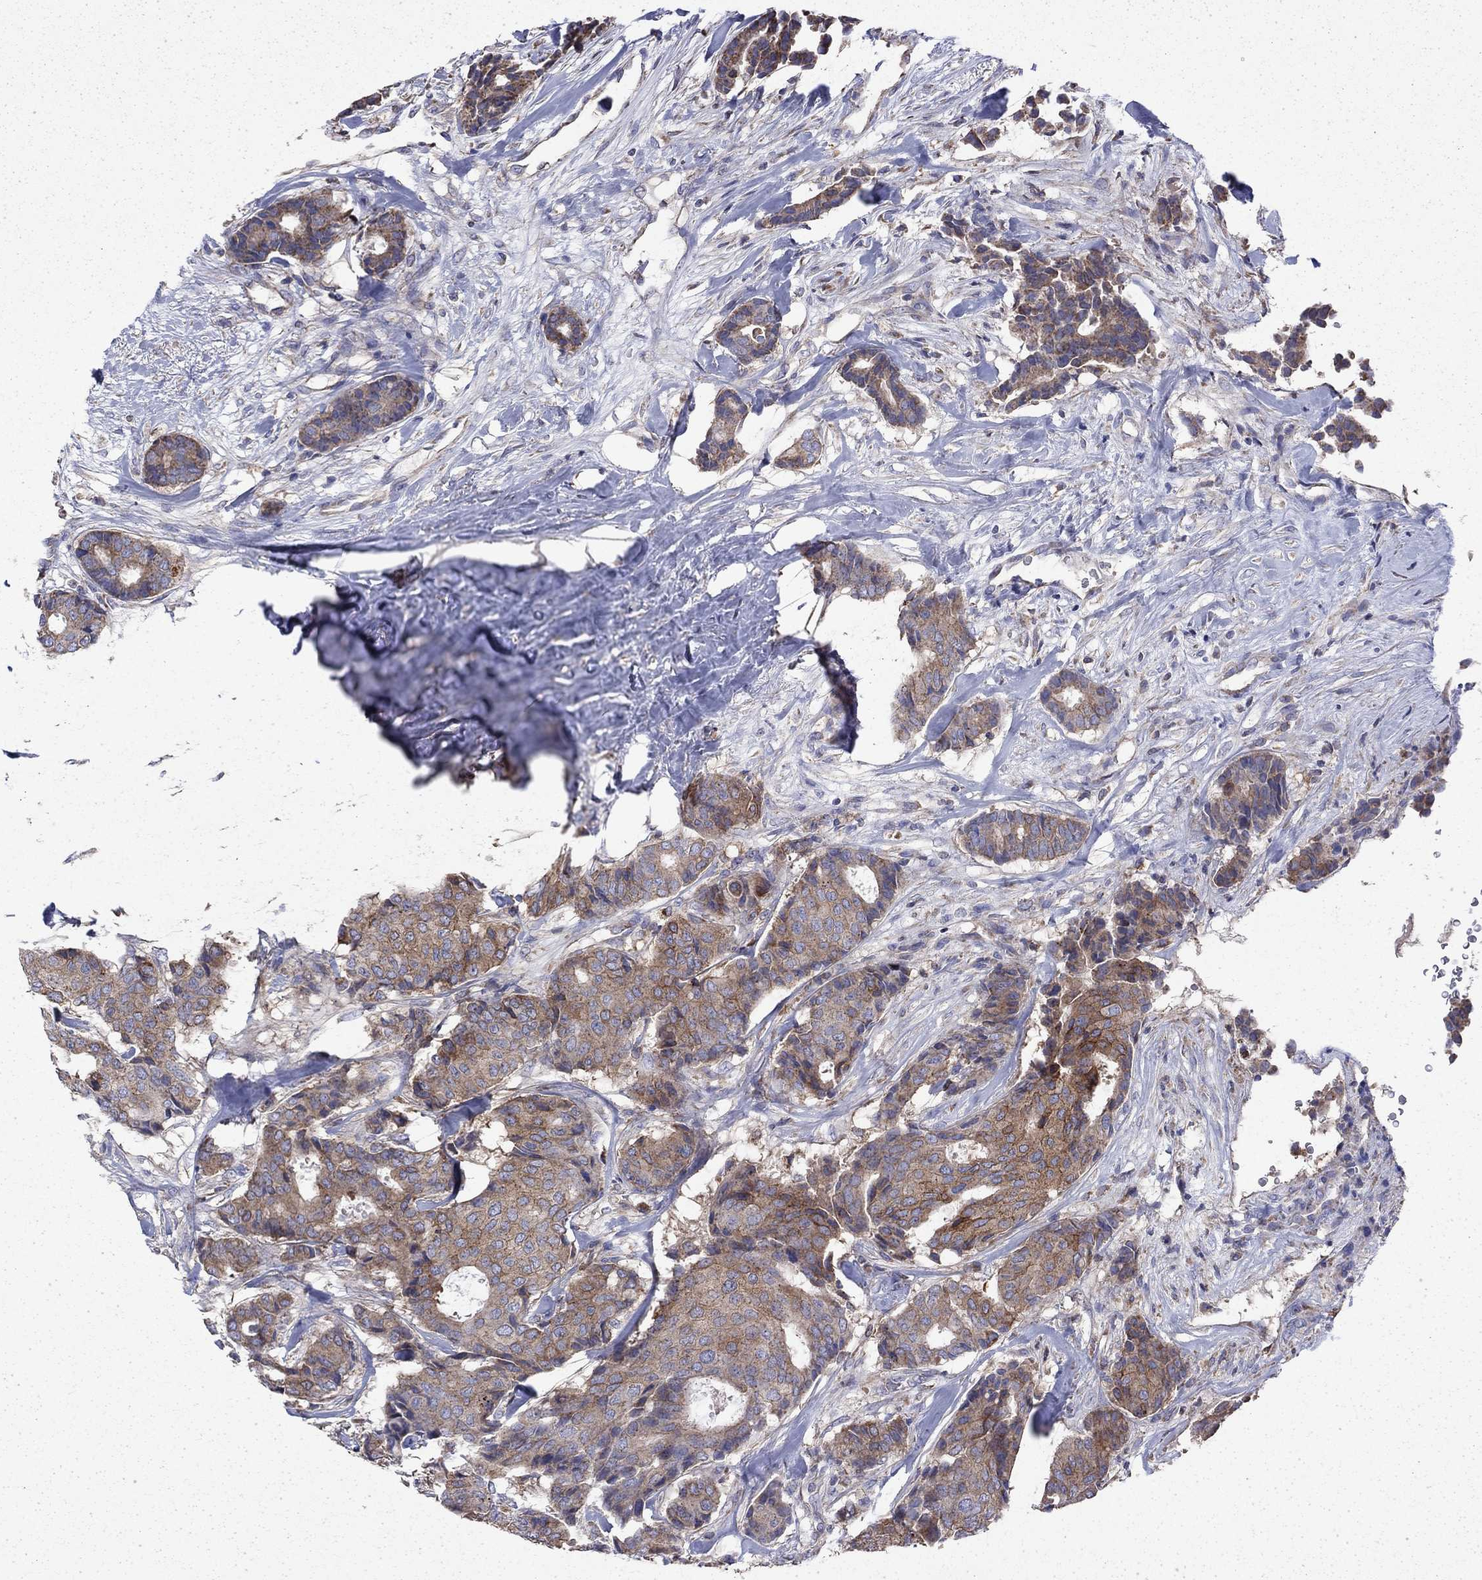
{"staining": {"intensity": "moderate", "quantity": "25%-75%", "location": "cytoplasmic/membranous"}, "tissue": "breast cancer", "cell_type": "Tumor cells", "image_type": "cancer", "snomed": [{"axis": "morphology", "description": "Duct carcinoma"}, {"axis": "topography", "description": "Breast"}], "caption": "Immunohistochemistry (IHC) (DAB (3,3'-diaminobenzidine)) staining of human breast intraductal carcinoma reveals moderate cytoplasmic/membranous protein staining in approximately 25%-75% of tumor cells.", "gene": "DTNA", "patient": {"sex": "female", "age": 75}}